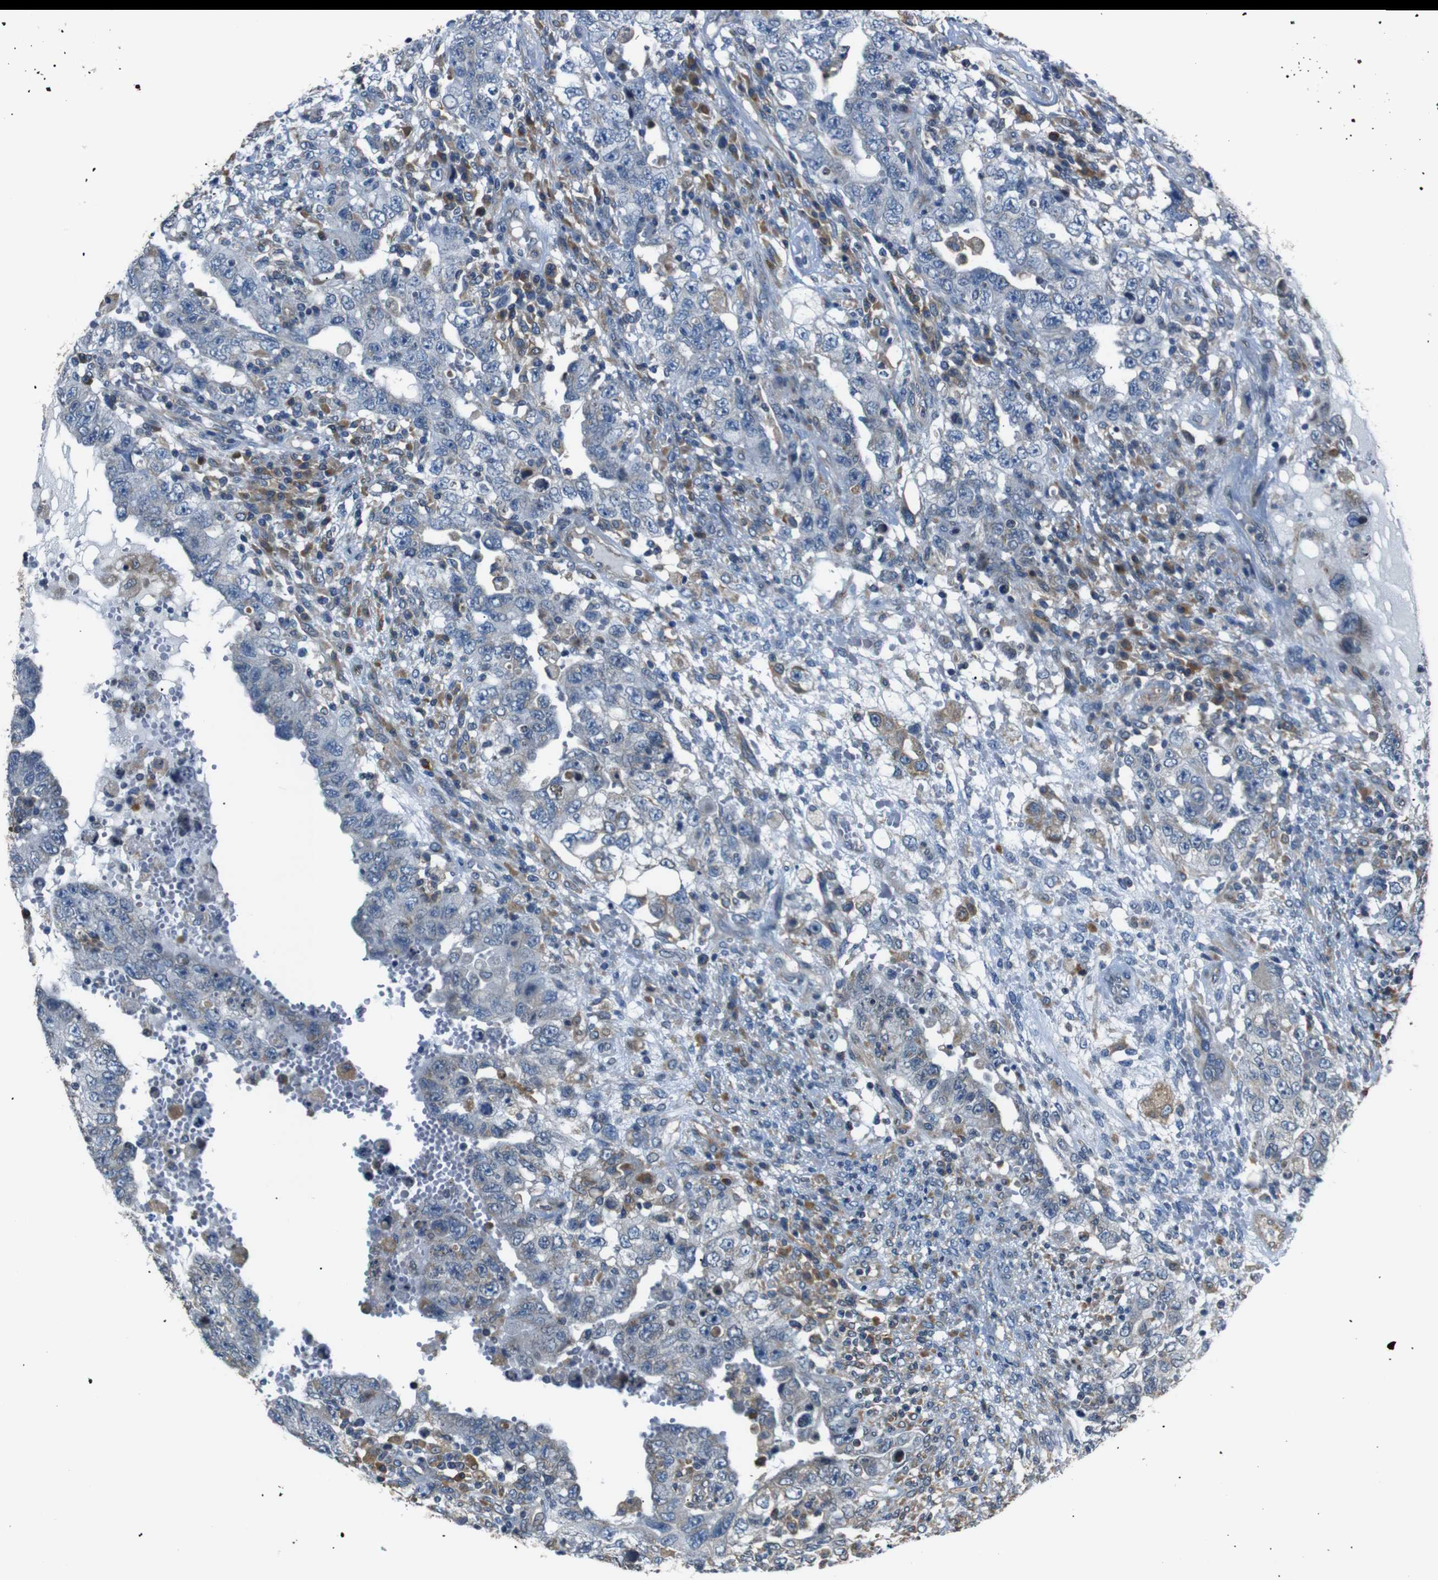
{"staining": {"intensity": "negative", "quantity": "none", "location": "none"}, "tissue": "testis cancer", "cell_type": "Tumor cells", "image_type": "cancer", "snomed": [{"axis": "morphology", "description": "Carcinoma, Embryonal, NOS"}, {"axis": "topography", "description": "Testis"}], "caption": "This is an IHC histopathology image of human testis cancer. There is no positivity in tumor cells.", "gene": "TMED2", "patient": {"sex": "male", "age": 26}}